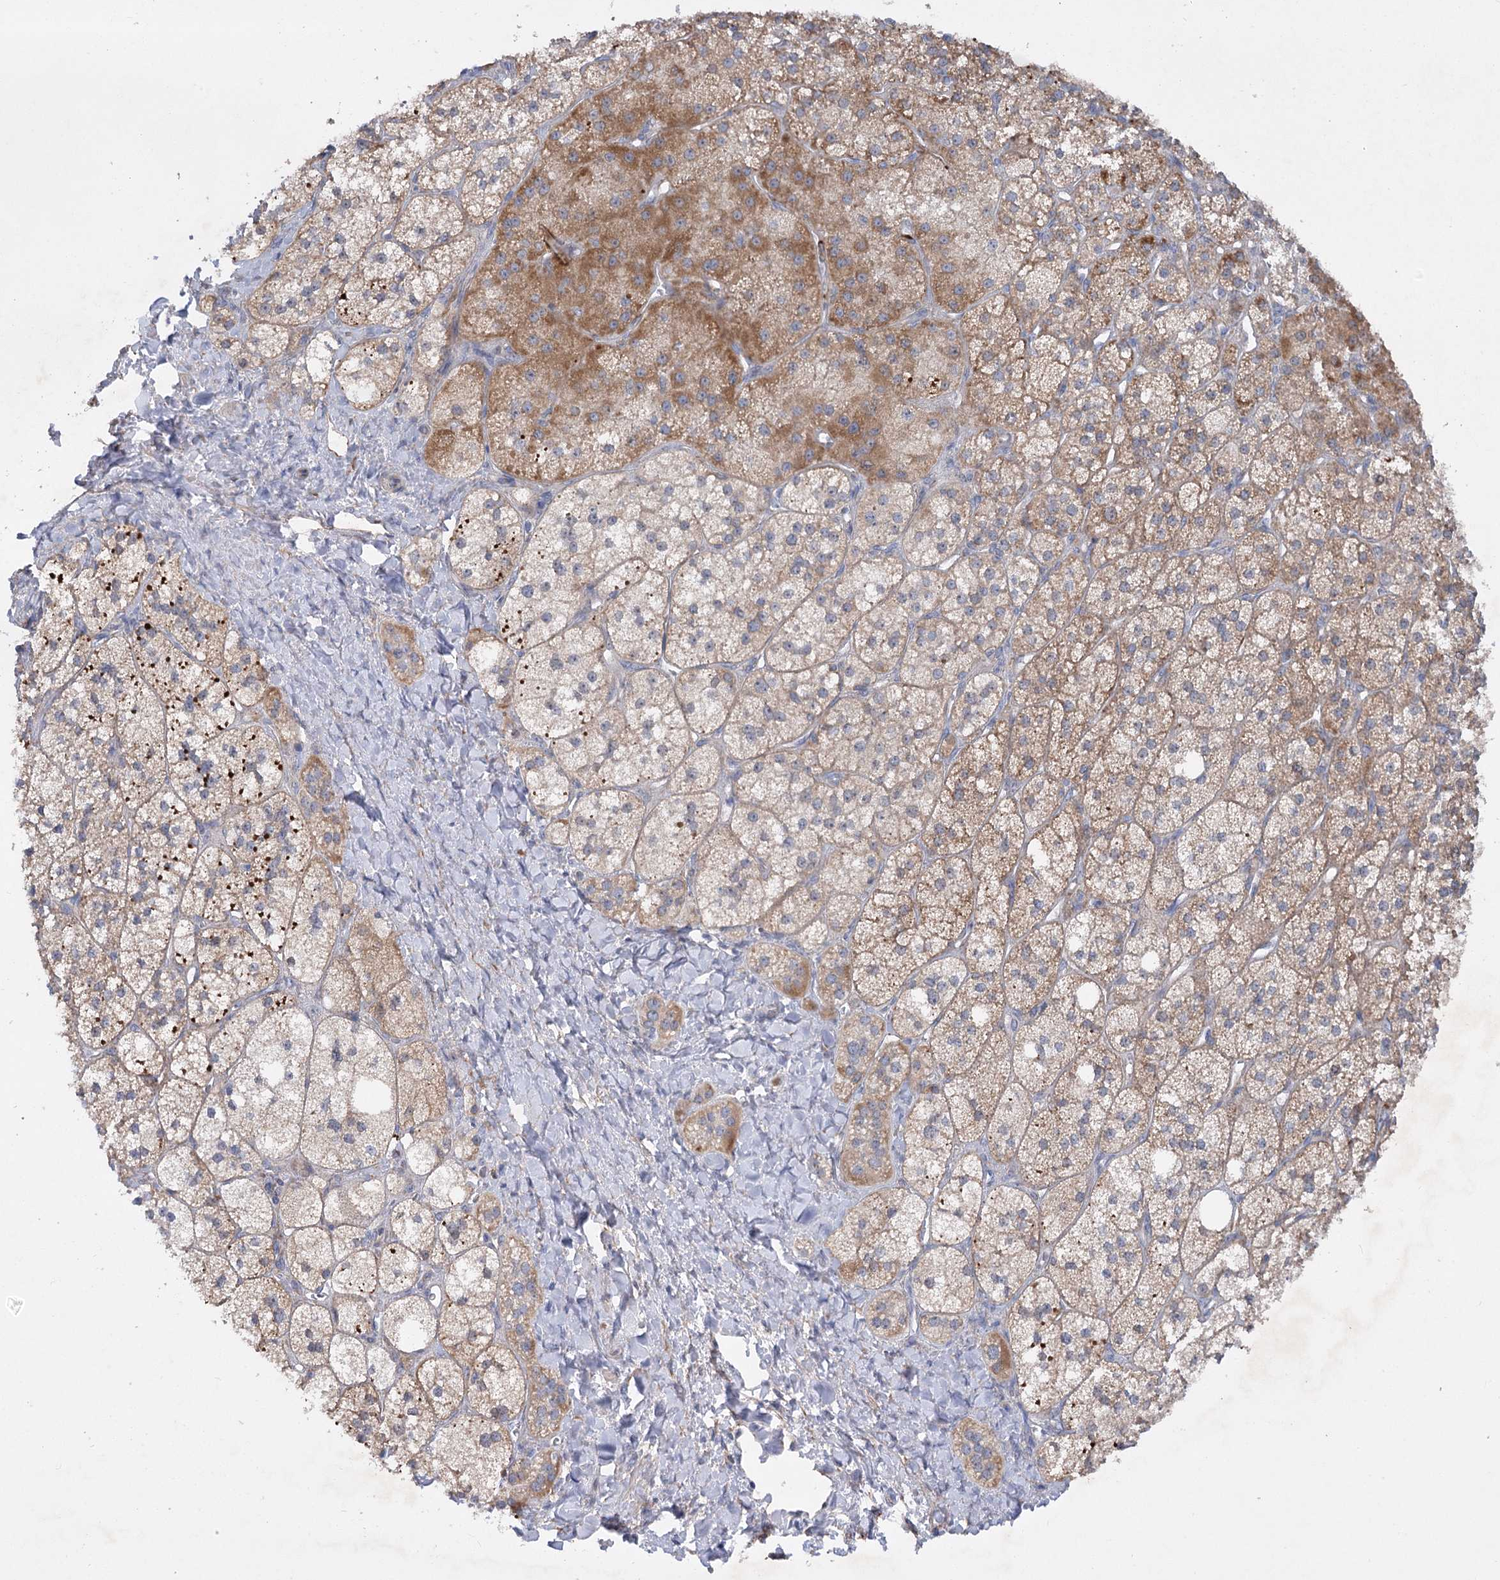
{"staining": {"intensity": "strong", "quantity": "25%-75%", "location": "cytoplasmic/membranous"}, "tissue": "adrenal gland", "cell_type": "Glandular cells", "image_type": "normal", "snomed": [{"axis": "morphology", "description": "Normal tissue, NOS"}, {"axis": "topography", "description": "Adrenal gland"}], "caption": "IHC histopathology image of benign human adrenal gland stained for a protein (brown), which displays high levels of strong cytoplasmic/membranous expression in approximately 25%-75% of glandular cells.", "gene": "KIAA0825", "patient": {"sex": "male", "age": 61}}